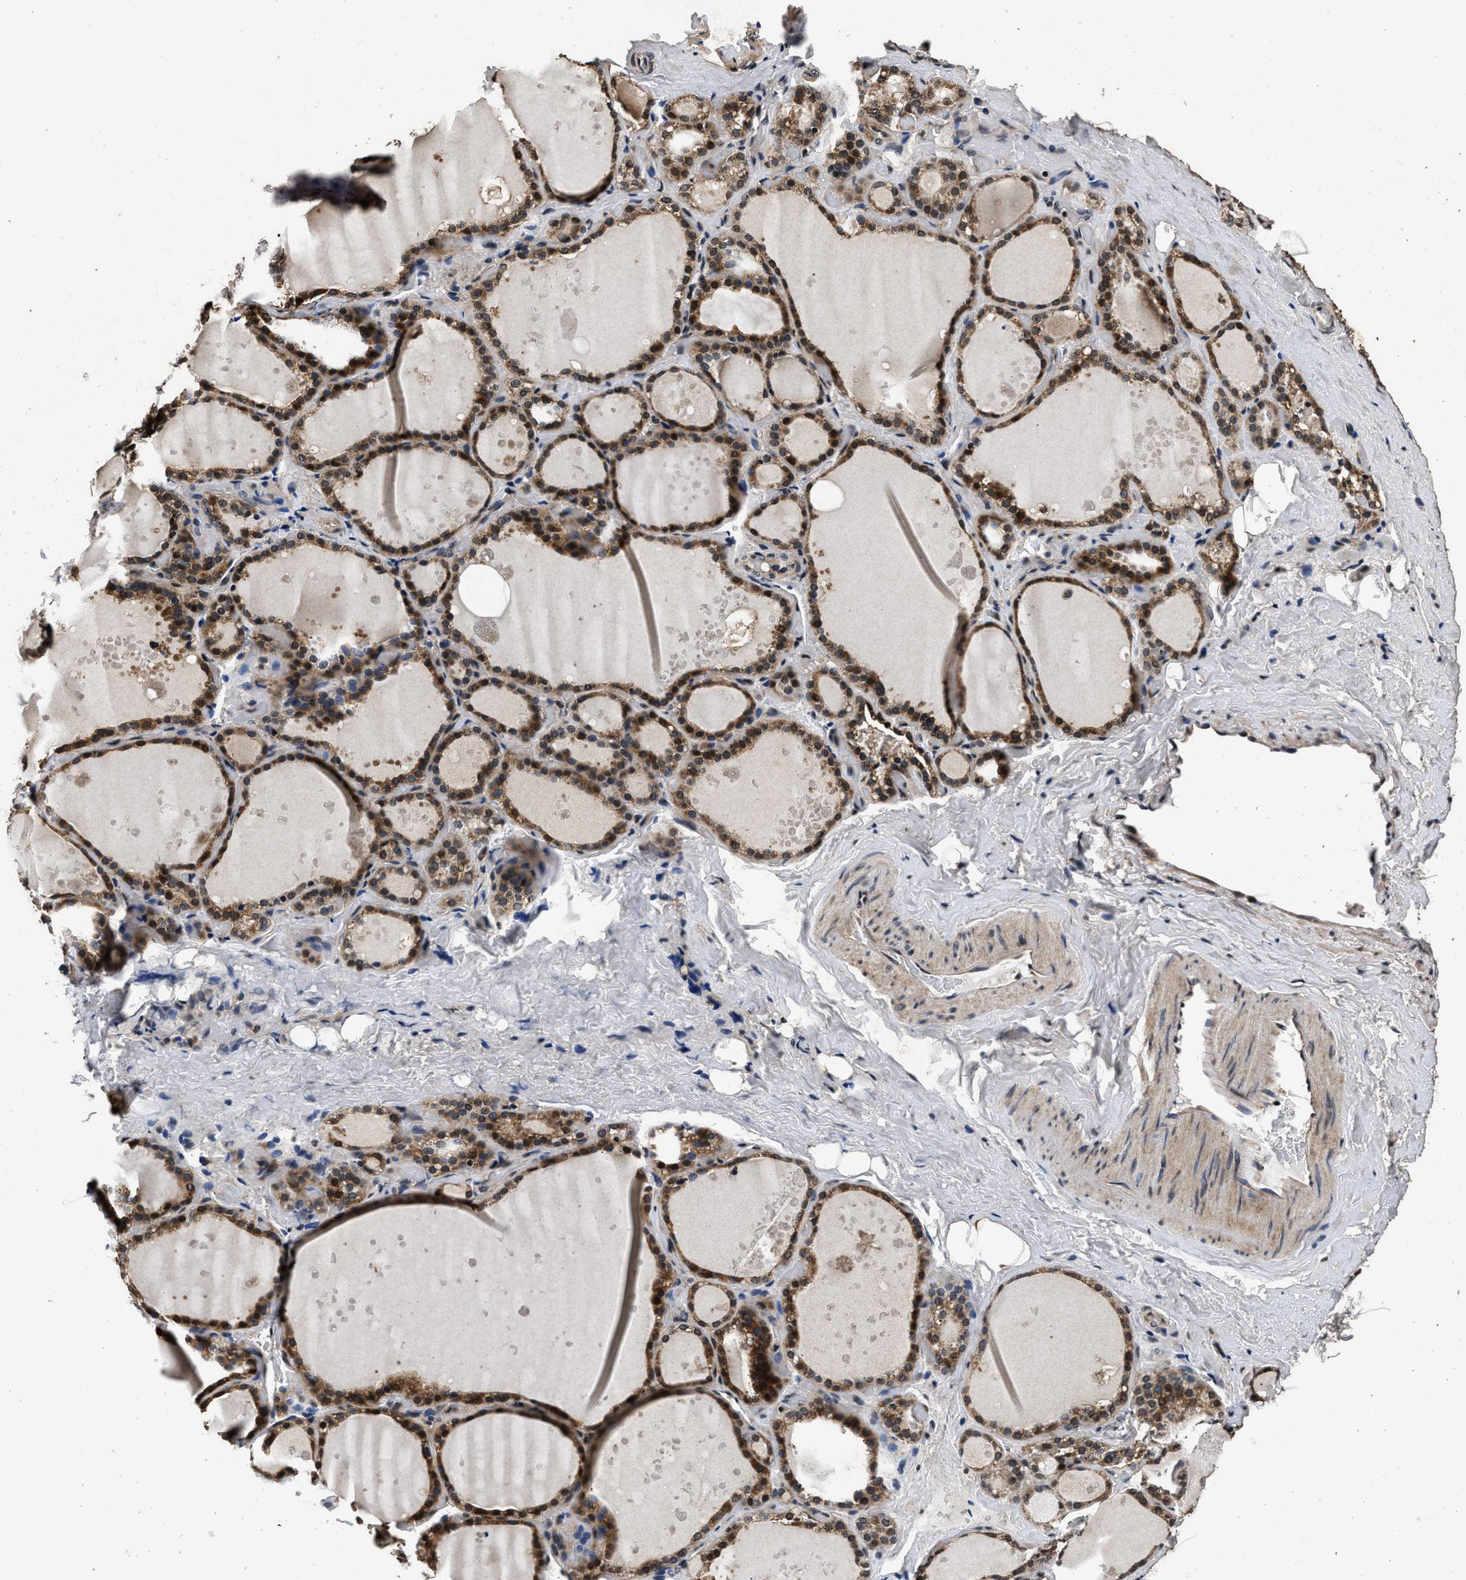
{"staining": {"intensity": "moderate", "quantity": ">75%", "location": "cytoplasmic/membranous,nuclear"}, "tissue": "thyroid gland", "cell_type": "Glandular cells", "image_type": "normal", "snomed": [{"axis": "morphology", "description": "Normal tissue, NOS"}, {"axis": "topography", "description": "Thyroid gland"}], "caption": "Normal thyroid gland reveals moderate cytoplasmic/membranous,nuclear expression in about >75% of glandular cells.", "gene": "CSTF1", "patient": {"sex": "female", "age": 44}}